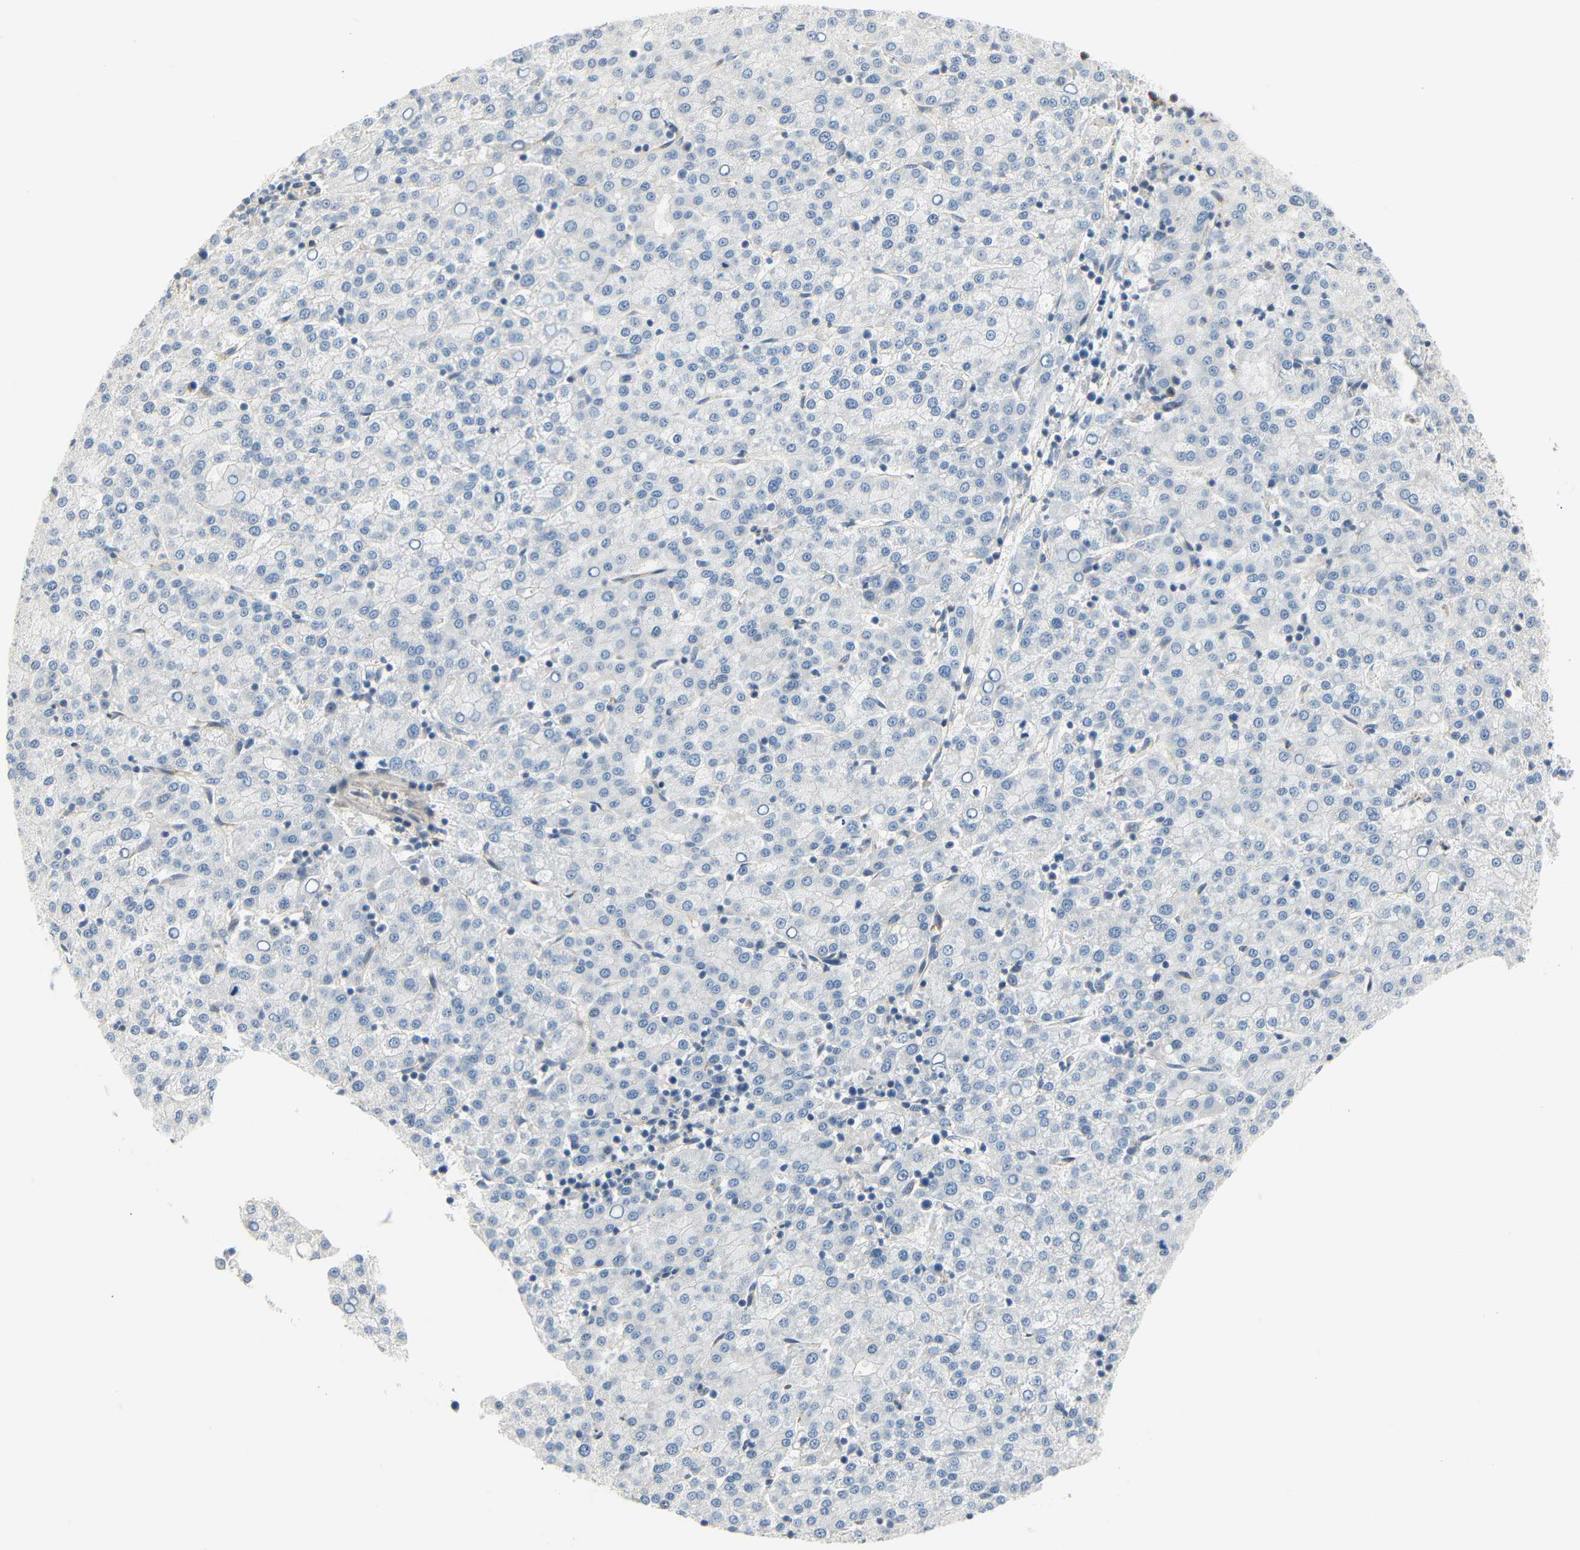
{"staining": {"intensity": "negative", "quantity": "none", "location": "none"}, "tissue": "liver cancer", "cell_type": "Tumor cells", "image_type": "cancer", "snomed": [{"axis": "morphology", "description": "Carcinoma, Hepatocellular, NOS"}, {"axis": "topography", "description": "Liver"}], "caption": "This is an immunohistochemistry (IHC) image of human liver cancer. There is no staining in tumor cells.", "gene": "IMPG2", "patient": {"sex": "female", "age": 58}}